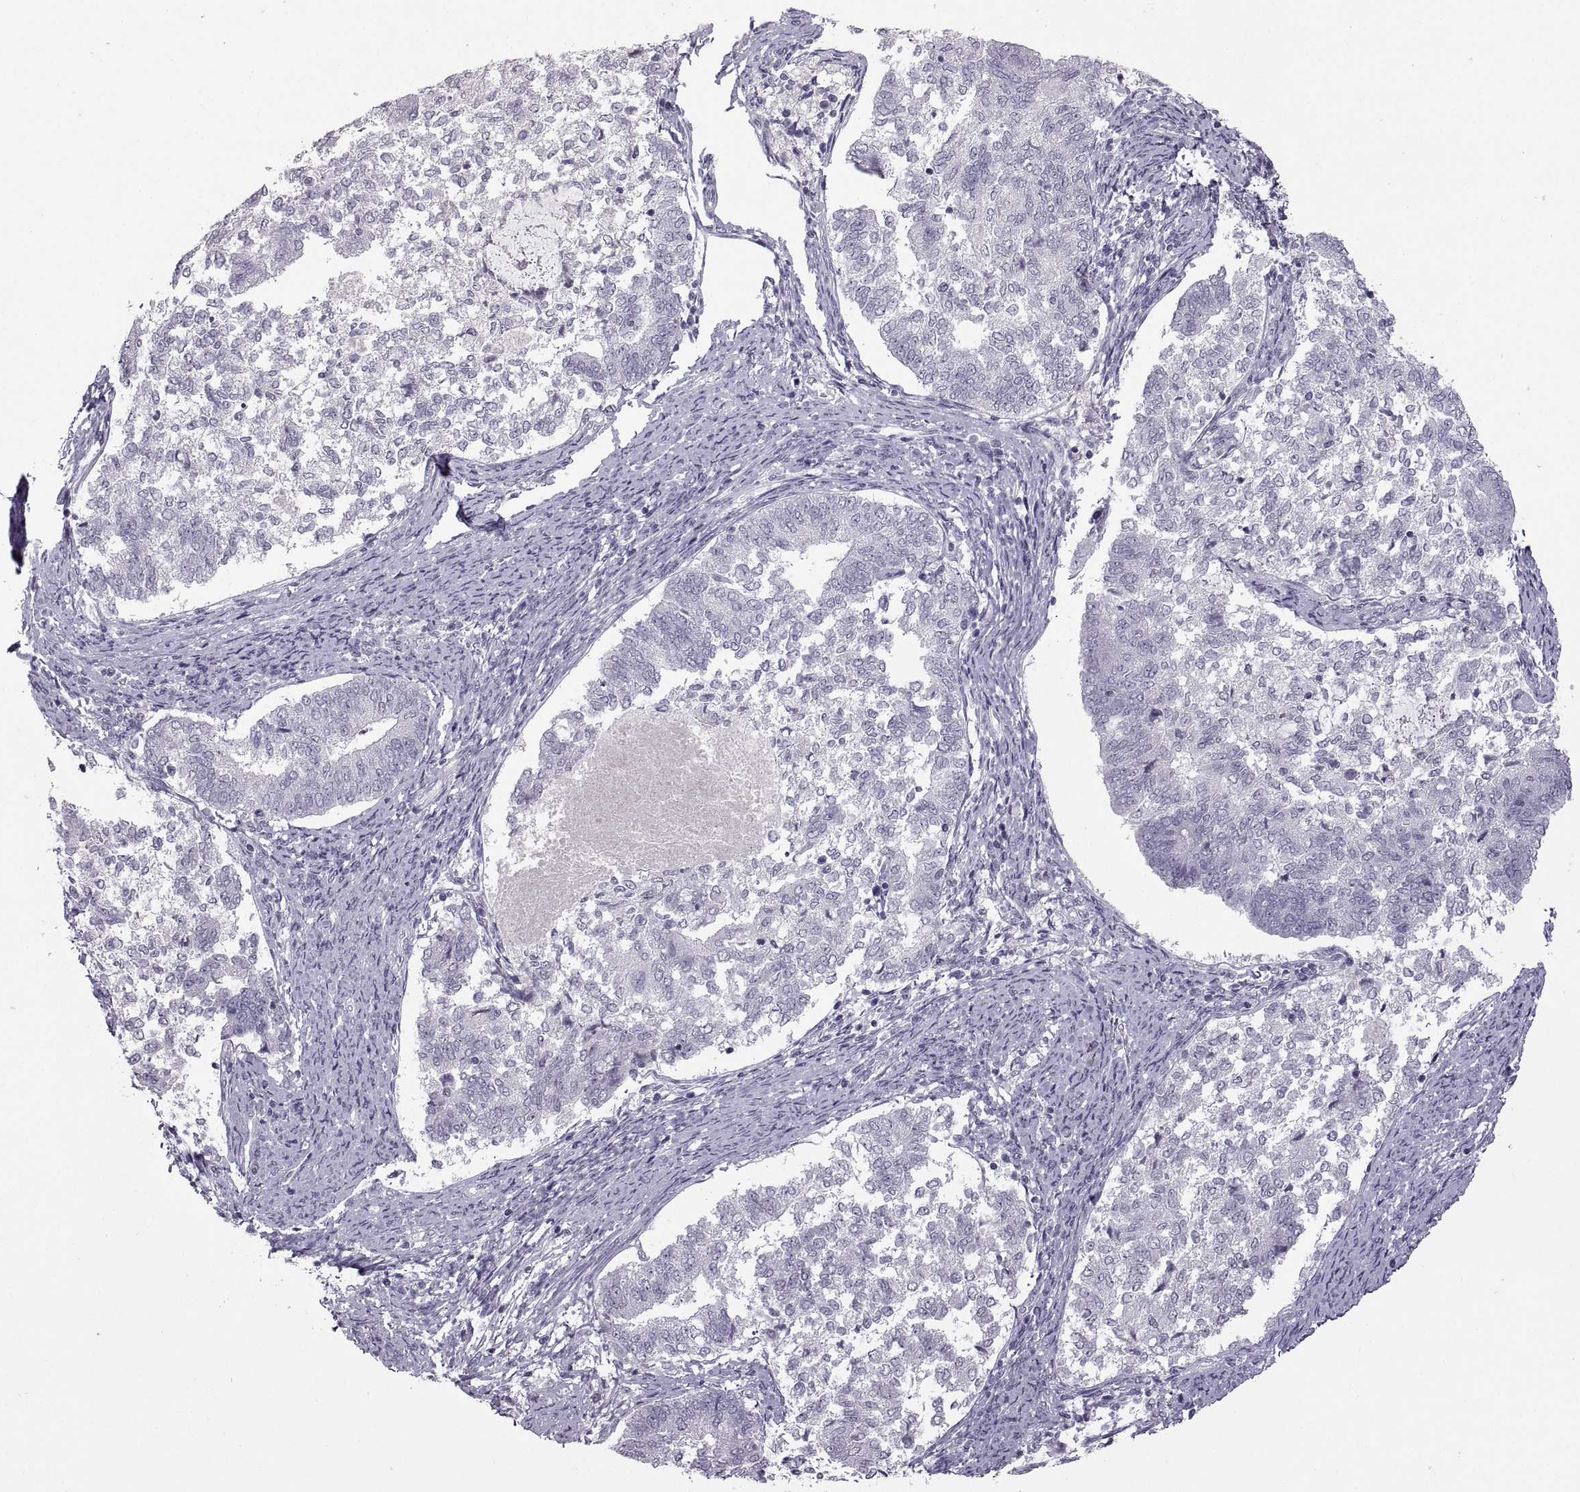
{"staining": {"intensity": "negative", "quantity": "none", "location": "none"}, "tissue": "endometrial cancer", "cell_type": "Tumor cells", "image_type": "cancer", "snomed": [{"axis": "morphology", "description": "Adenocarcinoma, NOS"}, {"axis": "topography", "description": "Endometrium"}], "caption": "IHC of human endometrial adenocarcinoma reveals no staining in tumor cells. (DAB immunohistochemistry, high magnification).", "gene": "NEK2", "patient": {"sex": "female", "age": 65}}